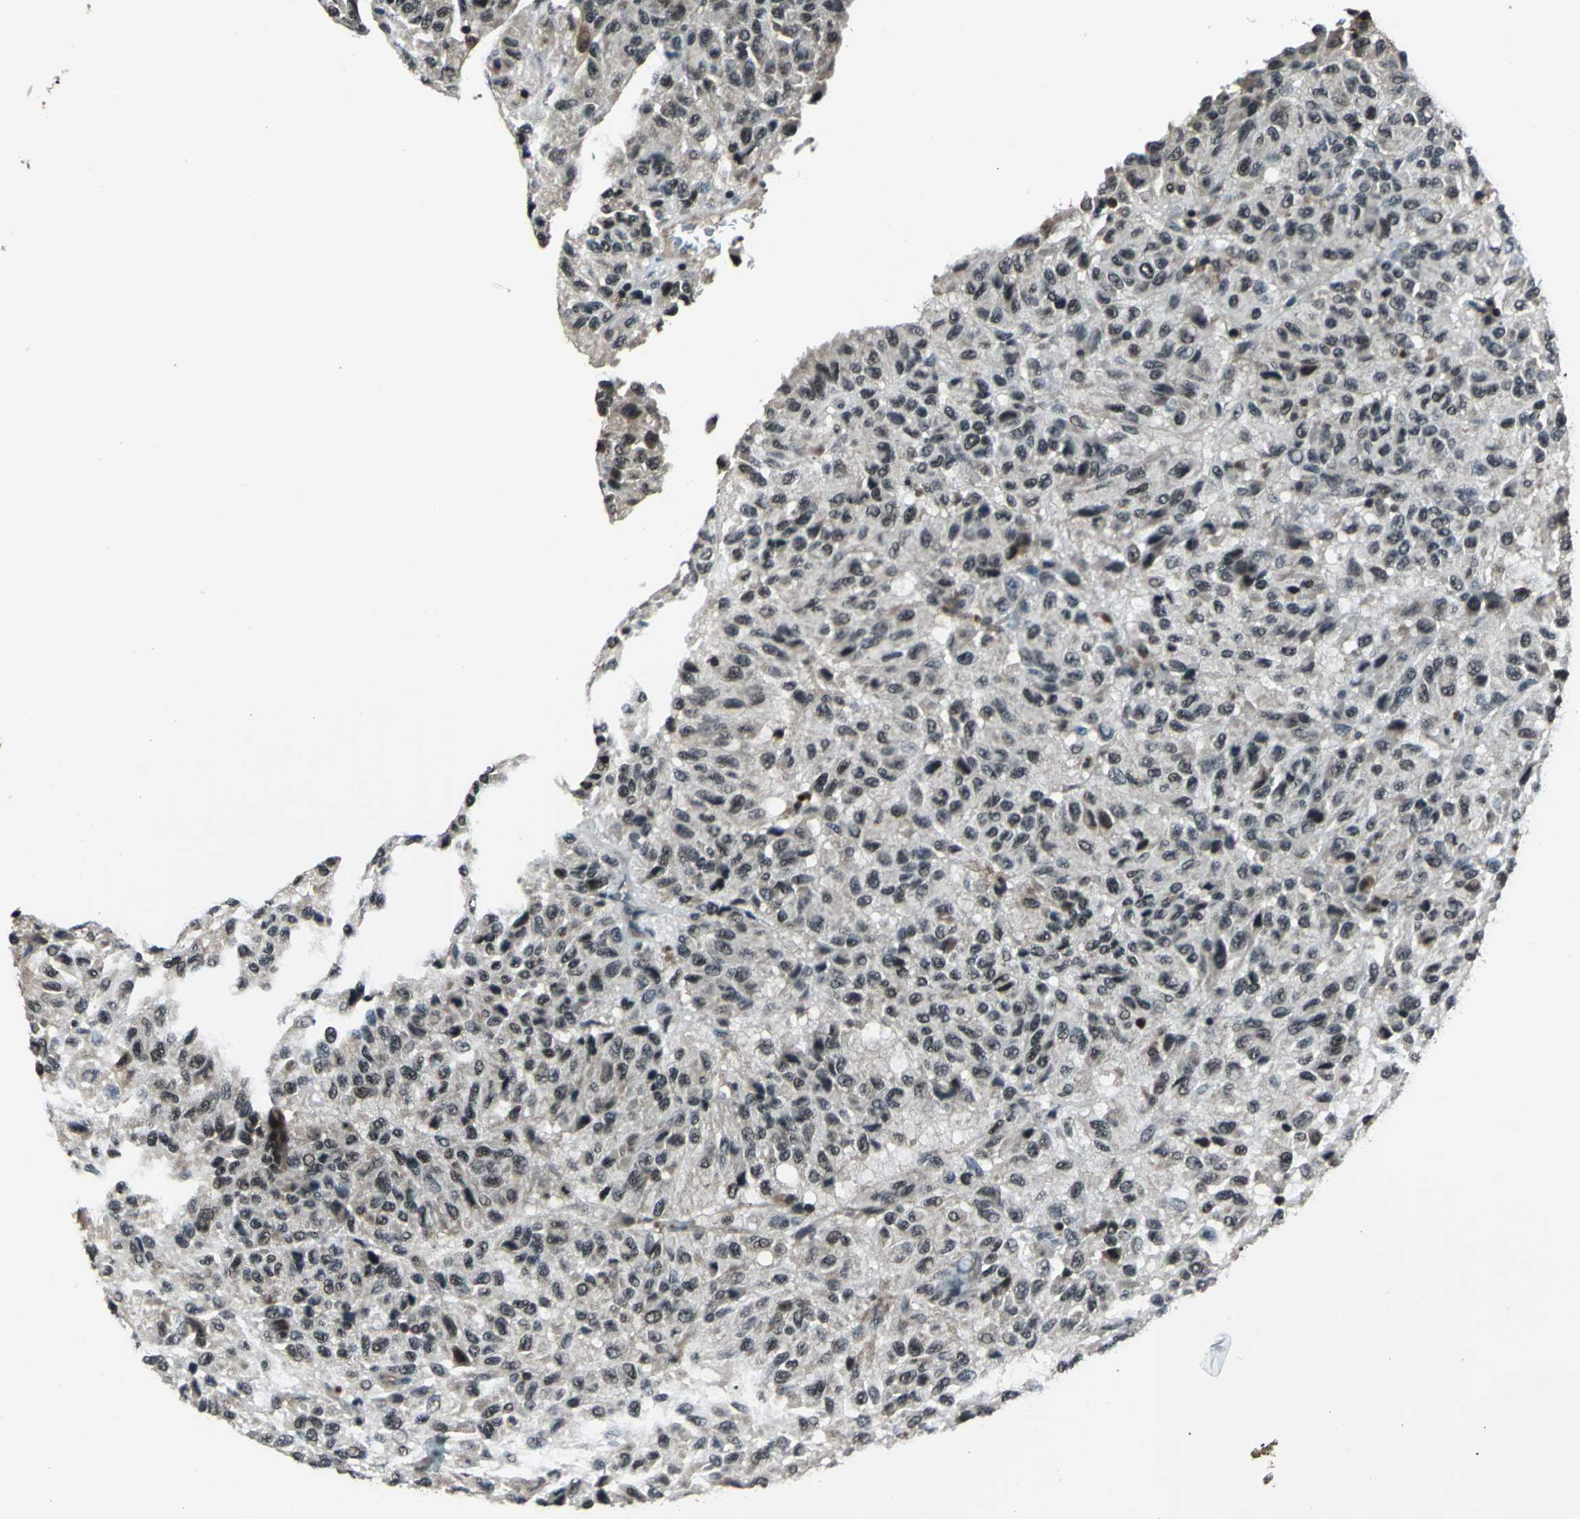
{"staining": {"intensity": "weak", "quantity": "<25%", "location": "nuclear"}, "tissue": "melanoma", "cell_type": "Tumor cells", "image_type": "cancer", "snomed": [{"axis": "morphology", "description": "Malignant melanoma, Metastatic site"}, {"axis": "topography", "description": "Lung"}], "caption": "Micrograph shows no protein expression in tumor cells of malignant melanoma (metastatic site) tissue.", "gene": "NR2C2", "patient": {"sex": "male", "age": 64}}